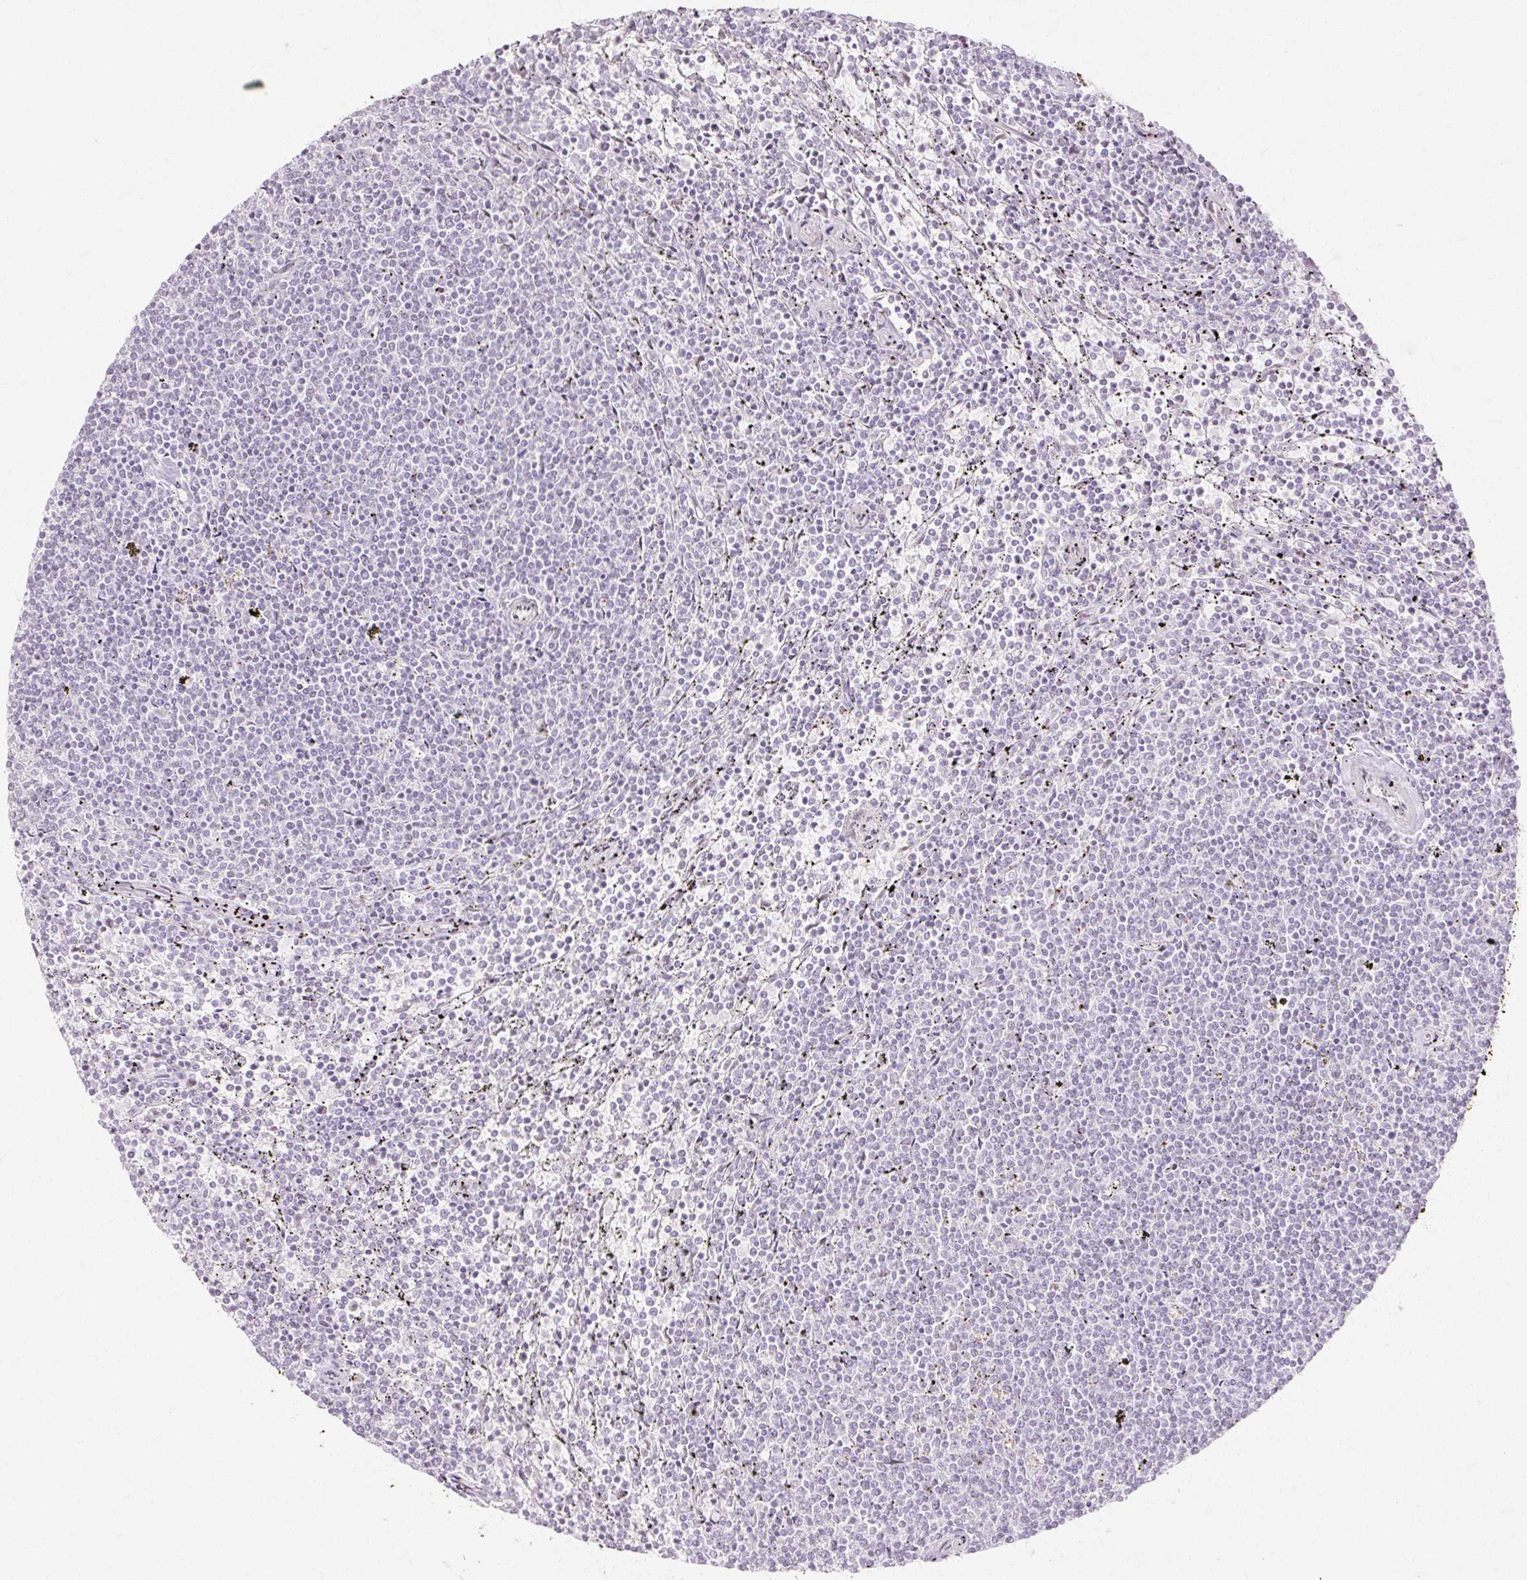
{"staining": {"intensity": "negative", "quantity": "none", "location": "none"}, "tissue": "lymphoma", "cell_type": "Tumor cells", "image_type": "cancer", "snomed": [{"axis": "morphology", "description": "Malignant lymphoma, non-Hodgkin's type, Low grade"}, {"axis": "topography", "description": "Spleen"}], "caption": "Lymphoma stained for a protein using immunohistochemistry exhibits no staining tumor cells.", "gene": "C3orf49", "patient": {"sex": "female", "age": 50}}